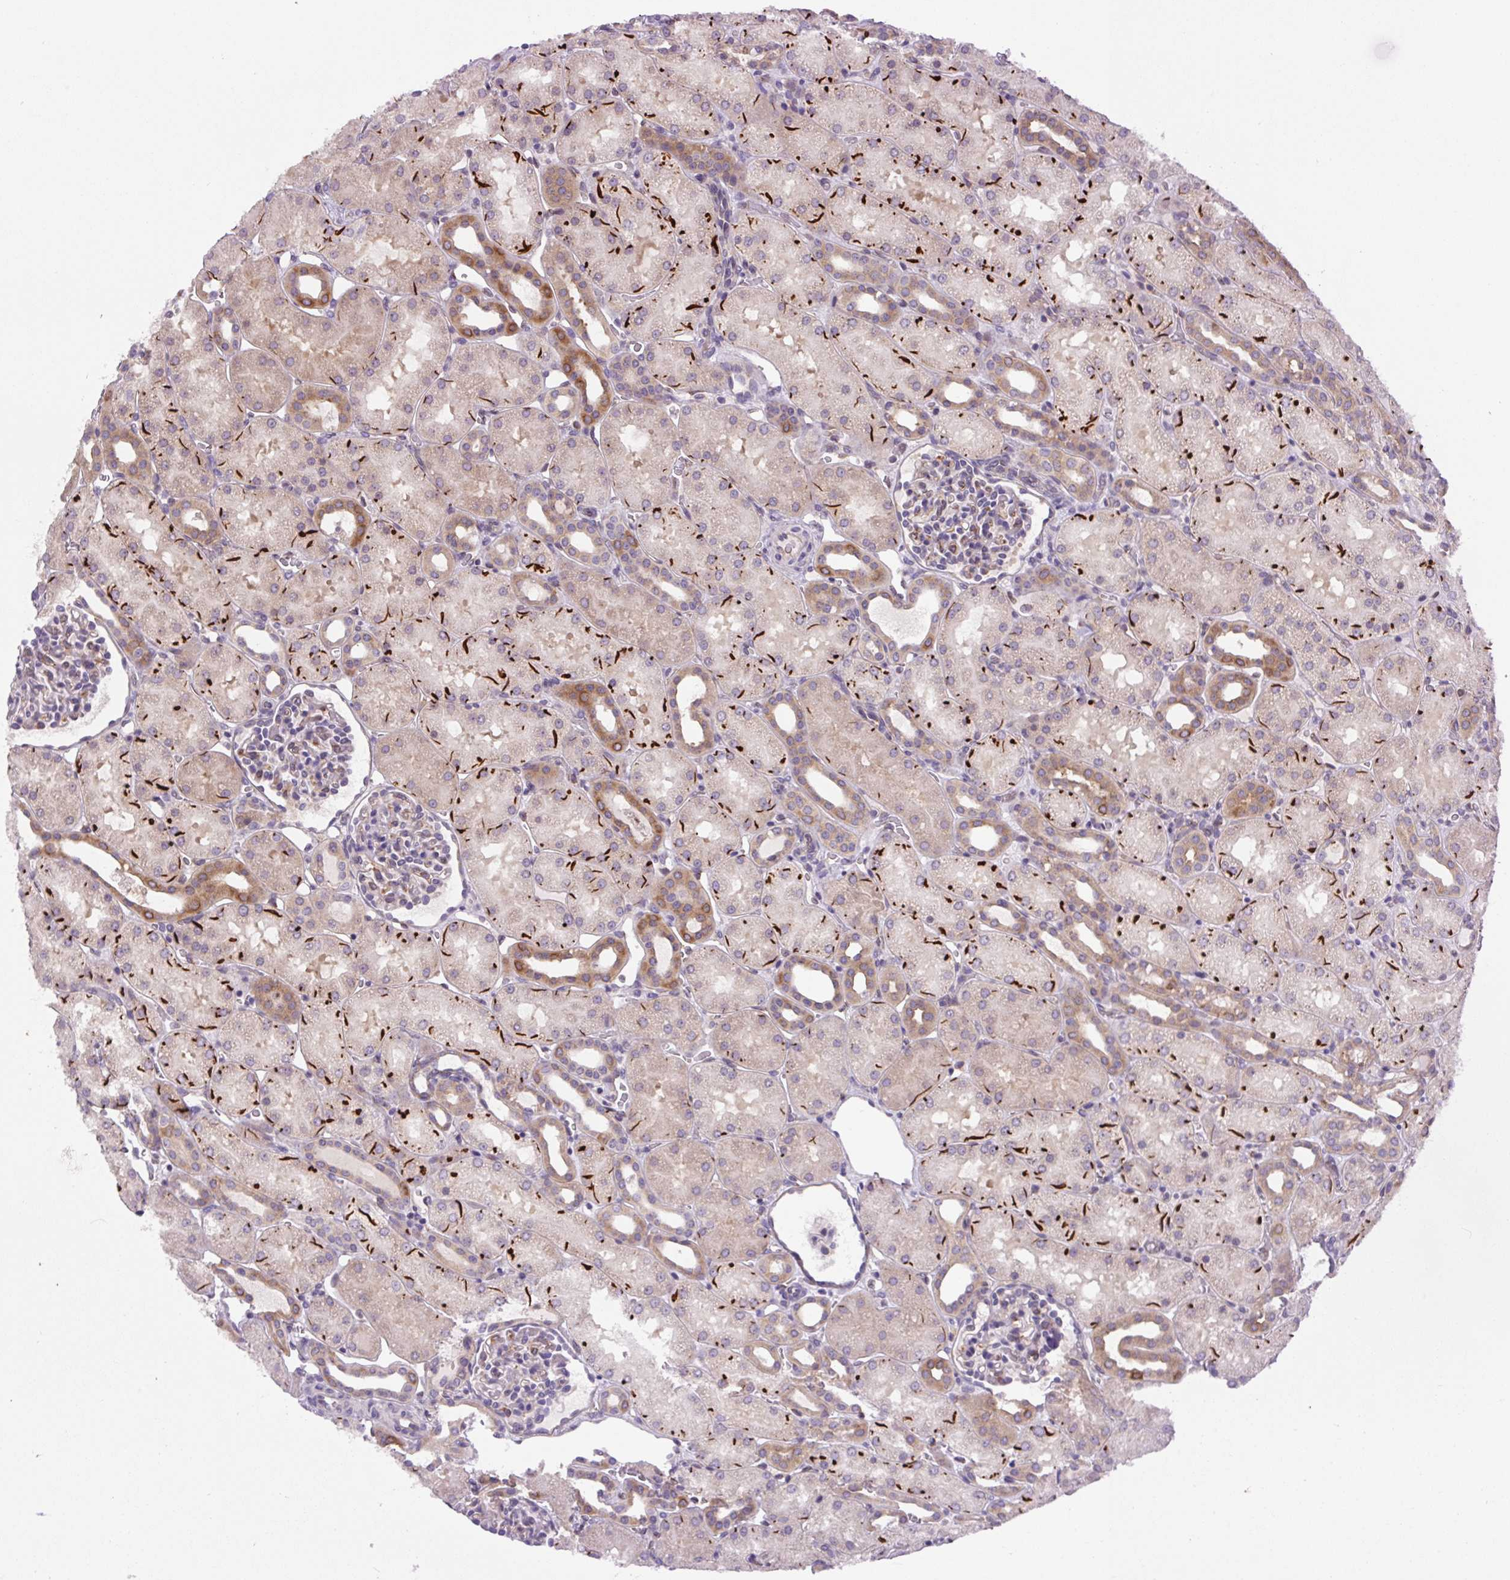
{"staining": {"intensity": "moderate", "quantity": "<25%", "location": "cytoplasmic/membranous"}, "tissue": "kidney", "cell_type": "Cells in glomeruli", "image_type": "normal", "snomed": [{"axis": "morphology", "description": "Normal tissue, NOS"}, {"axis": "topography", "description": "Kidney"}], "caption": "Immunohistochemistry (IHC) of unremarkable kidney shows low levels of moderate cytoplasmic/membranous staining in approximately <25% of cells in glomeruli. Using DAB (3,3'-diaminobenzidine) (brown) and hematoxylin (blue) stains, captured at high magnification using brightfield microscopy.", "gene": "MINK1", "patient": {"sex": "male", "age": 2}}